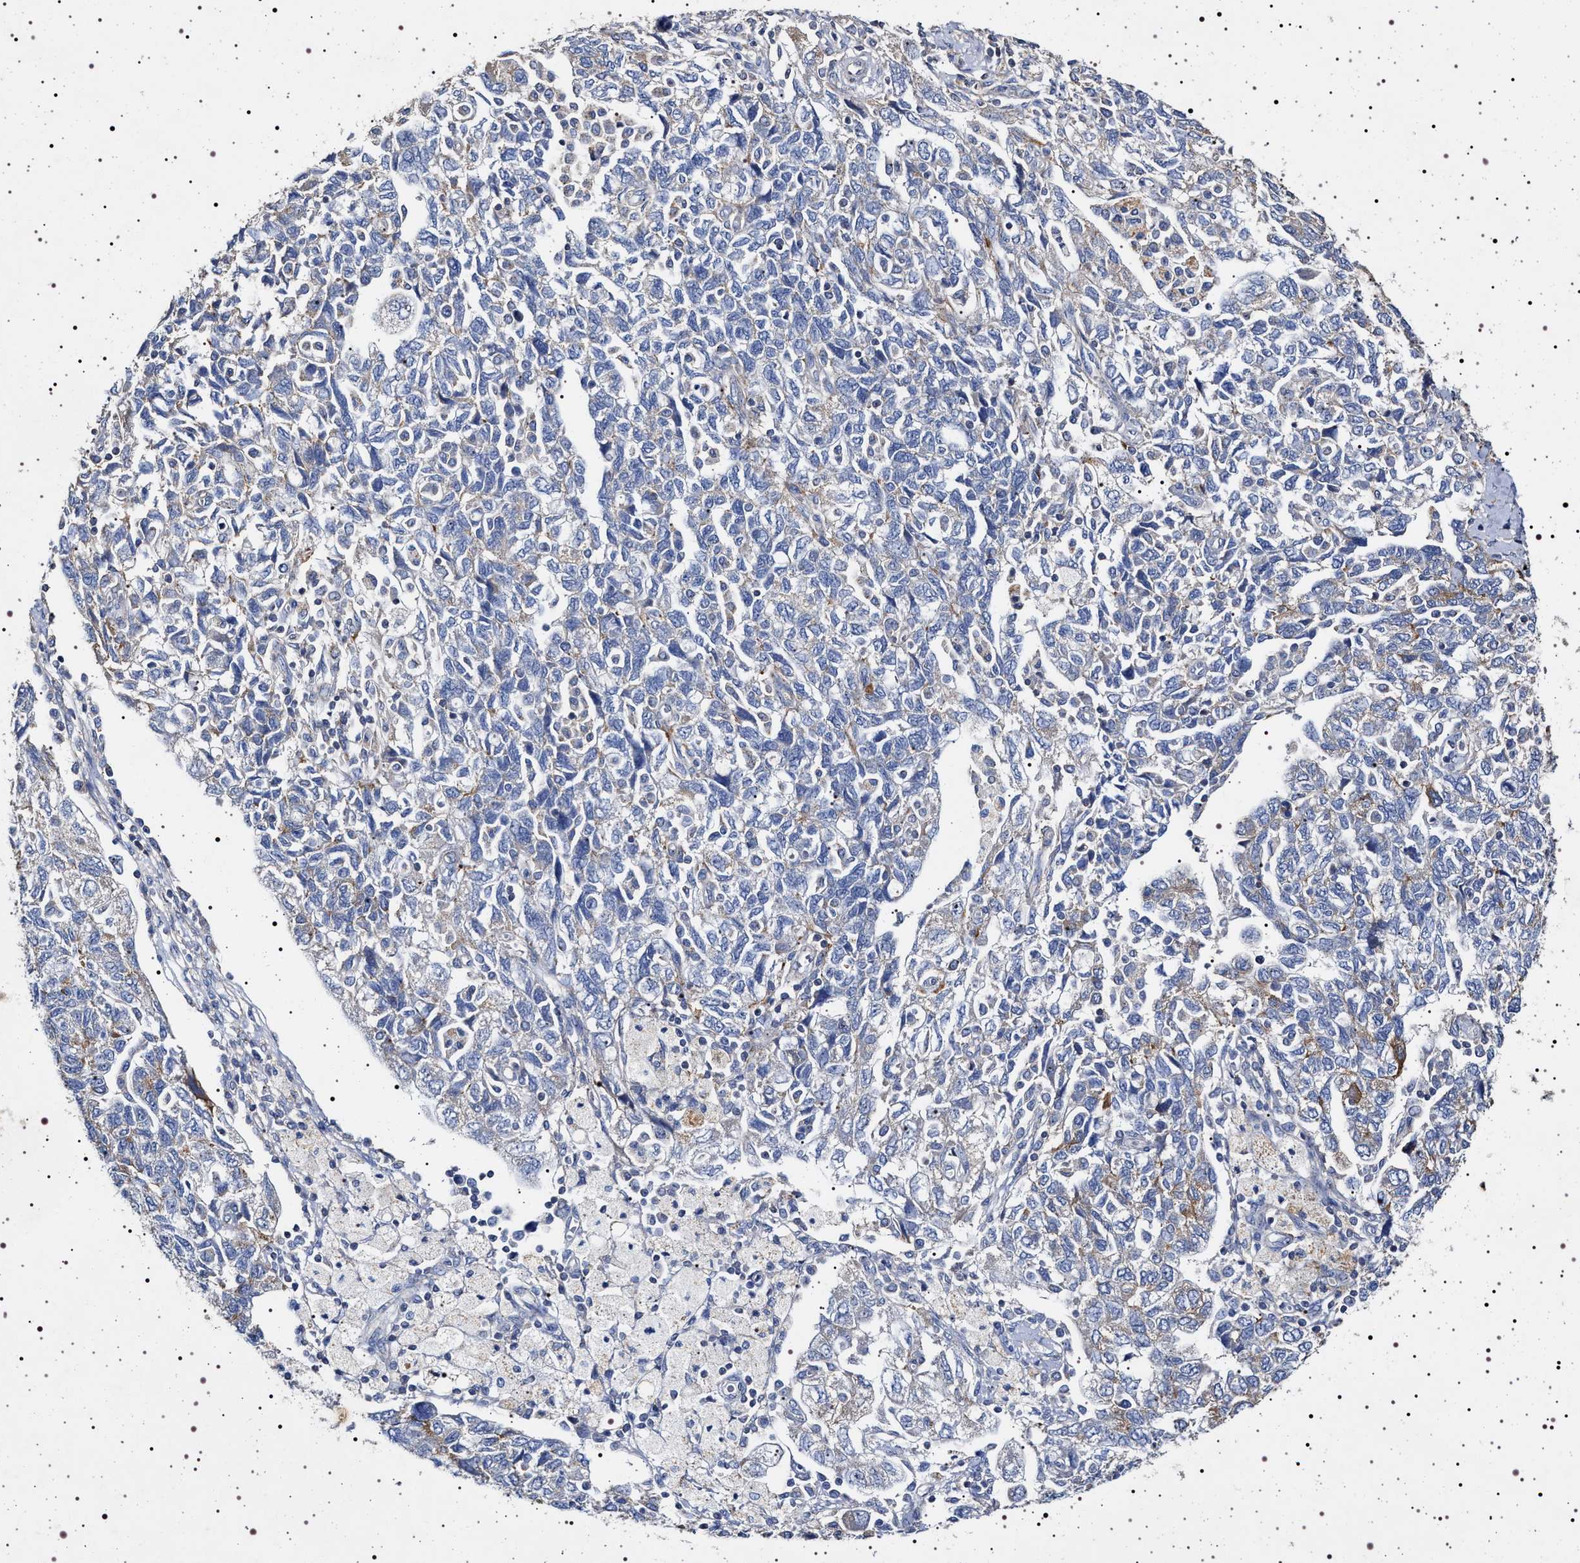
{"staining": {"intensity": "negative", "quantity": "none", "location": "none"}, "tissue": "ovarian cancer", "cell_type": "Tumor cells", "image_type": "cancer", "snomed": [{"axis": "morphology", "description": "Carcinoma, NOS"}, {"axis": "morphology", "description": "Cystadenocarcinoma, serous, NOS"}, {"axis": "topography", "description": "Ovary"}], "caption": "DAB immunohistochemical staining of human ovarian carcinoma reveals no significant staining in tumor cells. (Brightfield microscopy of DAB (3,3'-diaminobenzidine) IHC at high magnification).", "gene": "NAALADL2", "patient": {"sex": "female", "age": 69}}